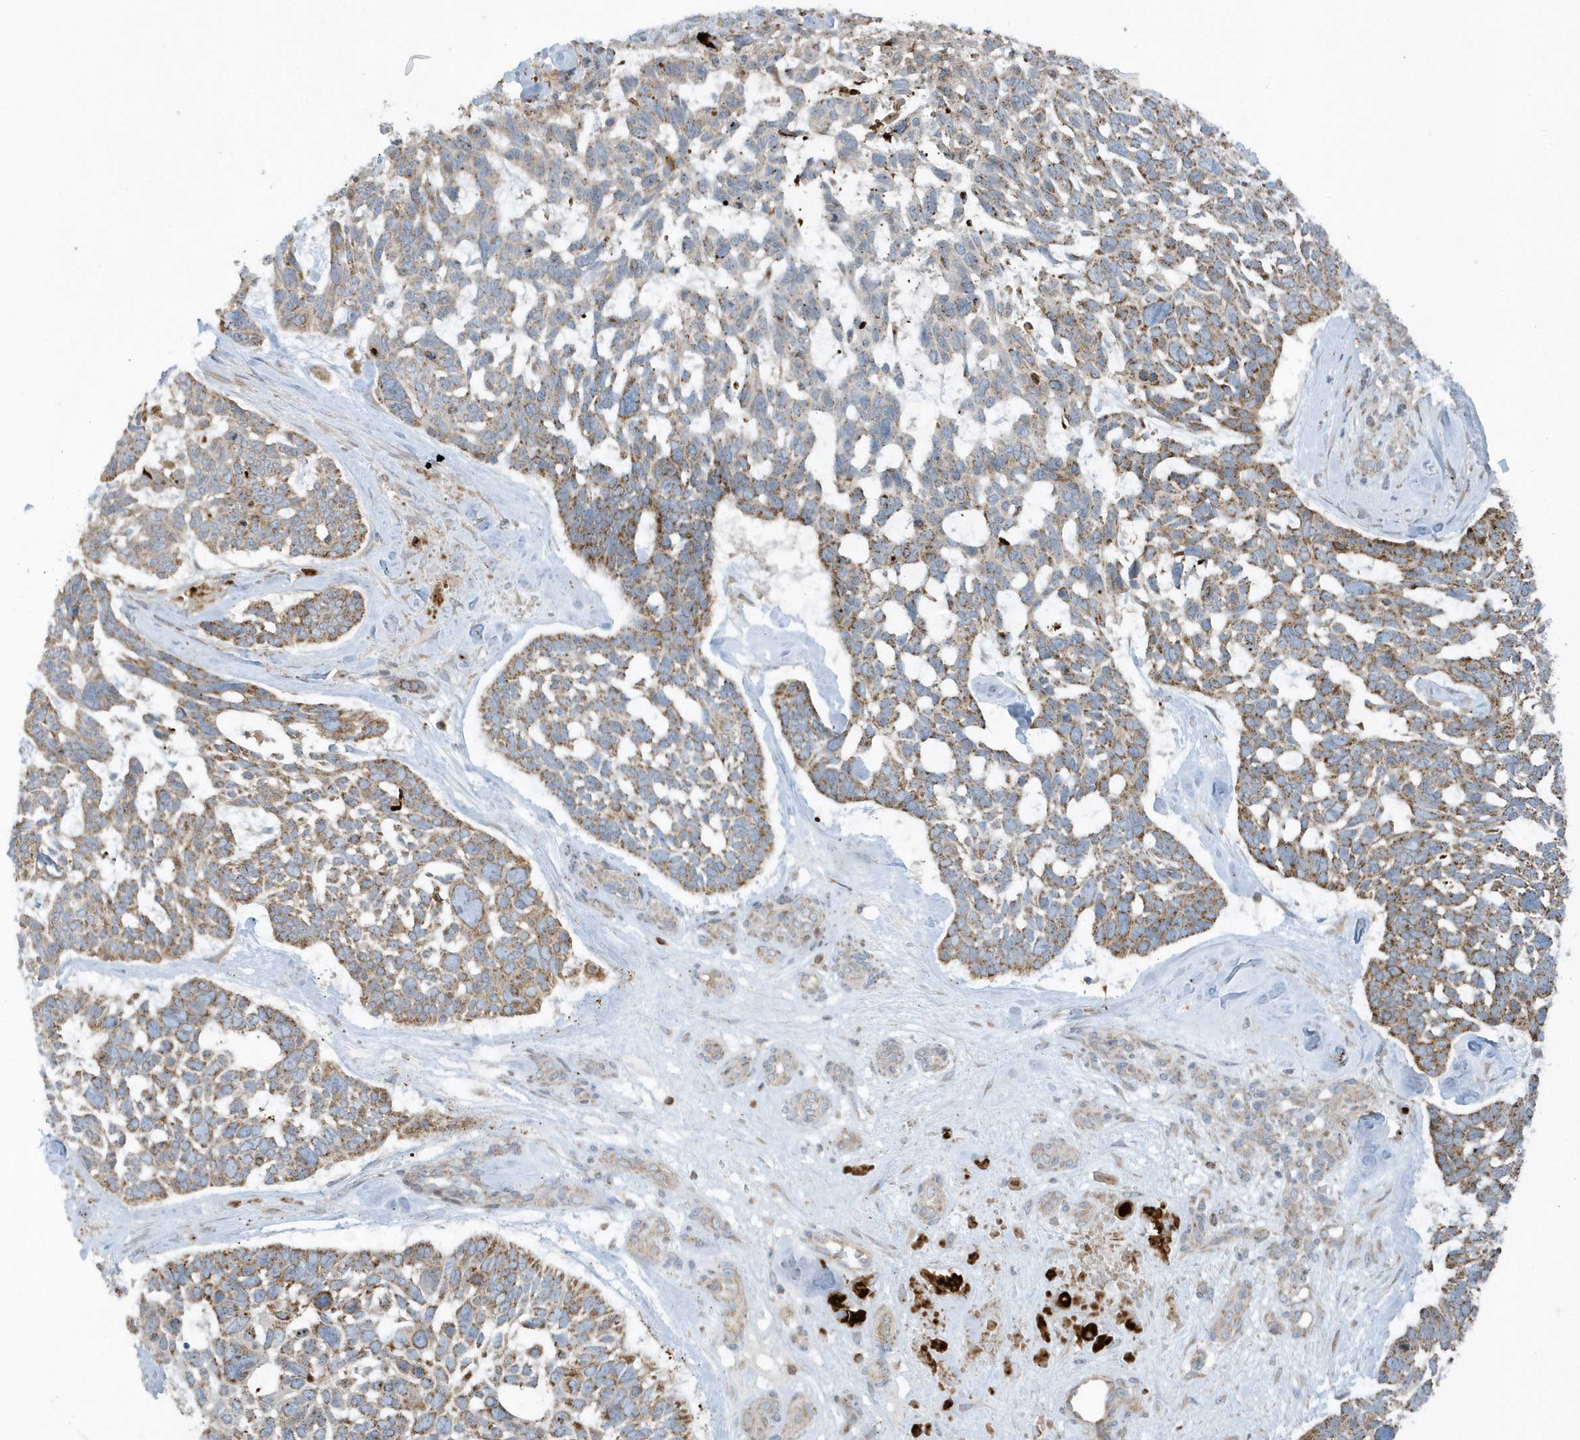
{"staining": {"intensity": "moderate", "quantity": ">75%", "location": "cytoplasmic/membranous"}, "tissue": "skin cancer", "cell_type": "Tumor cells", "image_type": "cancer", "snomed": [{"axis": "morphology", "description": "Basal cell carcinoma"}, {"axis": "topography", "description": "Skin"}], "caption": "Brown immunohistochemical staining in skin cancer (basal cell carcinoma) reveals moderate cytoplasmic/membranous staining in about >75% of tumor cells.", "gene": "SLC38A2", "patient": {"sex": "male", "age": 88}}